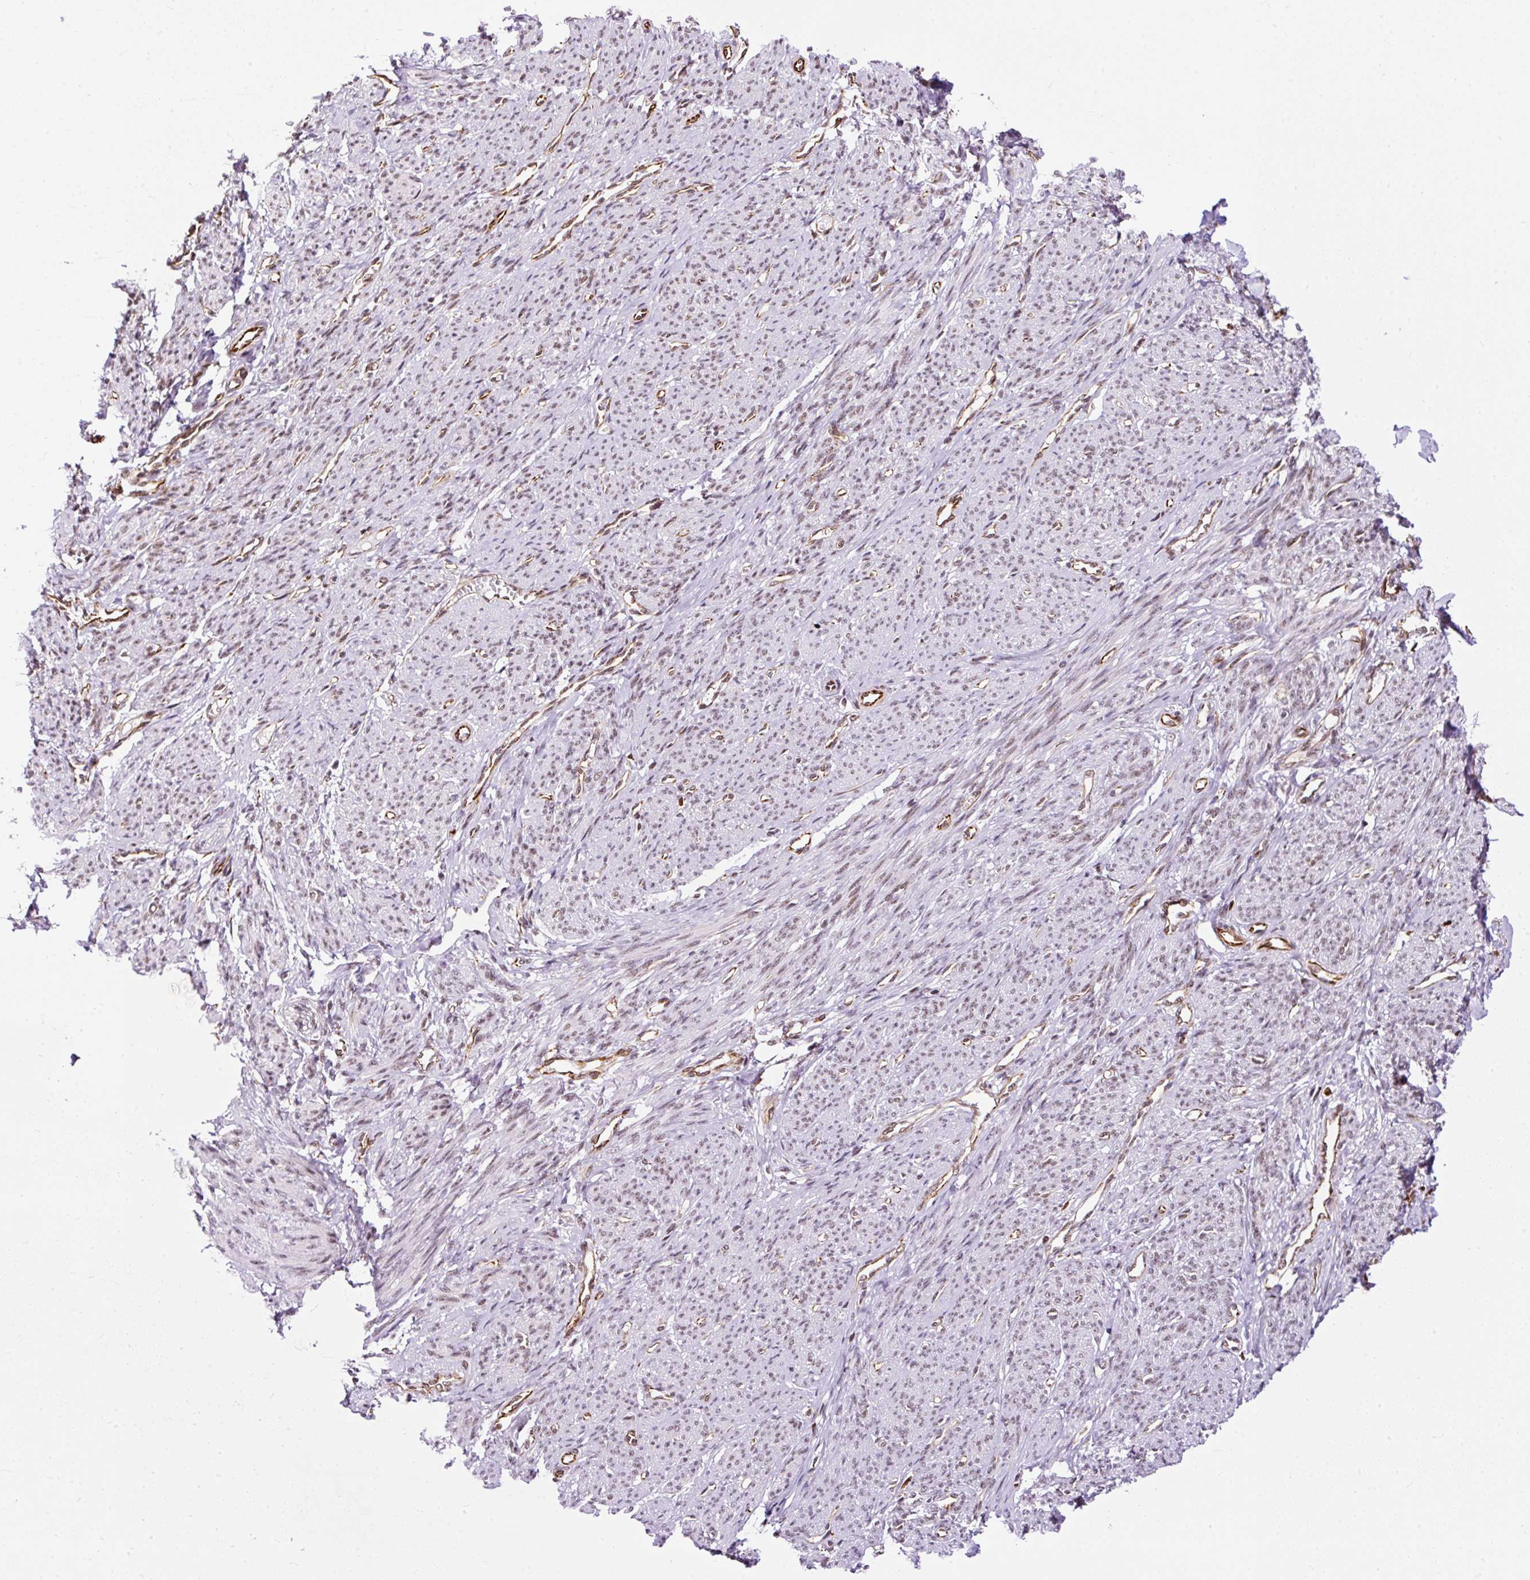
{"staining": {"intensity": "moderate", "quantity": "25%-75%", "location": "nuclear"}, "tissue": "smooth muscle", "cell_type": "Smooth muscle cells", "image_type": "normal", "snomed": [{"axis": "morphology", "description": "Normal tissue, NOS"}, {"axis": "topography", "description": "Smooth muscle"}], "caption": "The image shows a brown stain indicating the presence of a protein in the nuclear of smooth muscle cells in smooth muscle. The protein is stained brown, and the nuclei are stained in blue (DAB IHC with brightfield microscopy, high magnification).", "gene": "FMC1", "patient": {"sex": "female", "age": 65}}